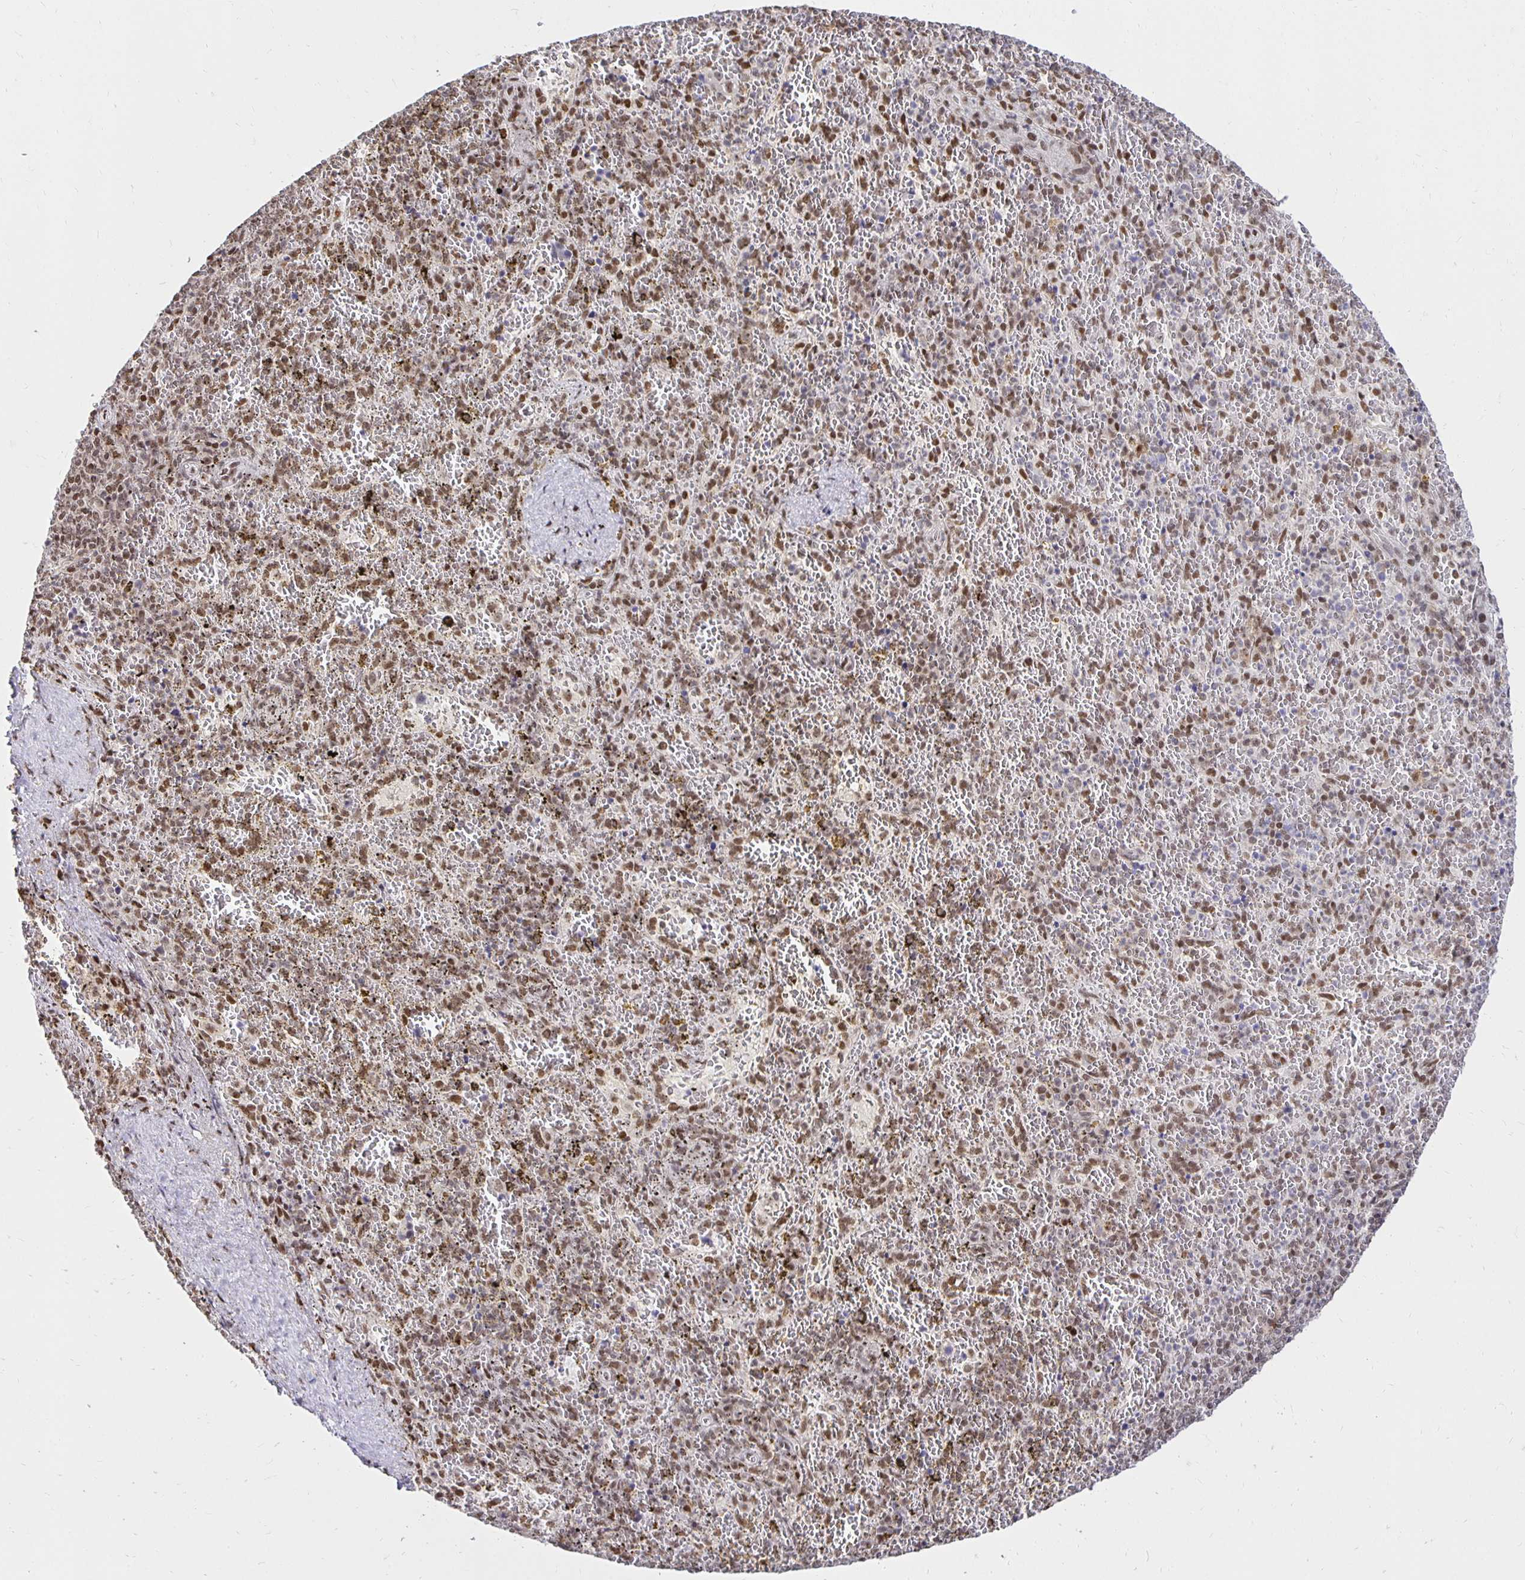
{"staining": {"intensity": "moderate", "quantity": ">75%", "location": "nuclear"}, "tissue": "spleen", "cell_type": "Cells in red pulp", "image_type": "normal", "snomed": [{"axis": "morphology", "description": "Normal tissue, NOS"}, {"axis": "topography", "description": "Spleen"}], "caption": "A micrograph of spleen stained for a protein shows moderate nuclear brown staining in cells in red pulp. (Stains: DAB (3,3'-diaminobenzidine) in brown, nuclei in blue, Microscopy: brightfield microscopy at high magnification).", "gene": "ZNF579", "patient": {"sex": "female", "age": 50}}